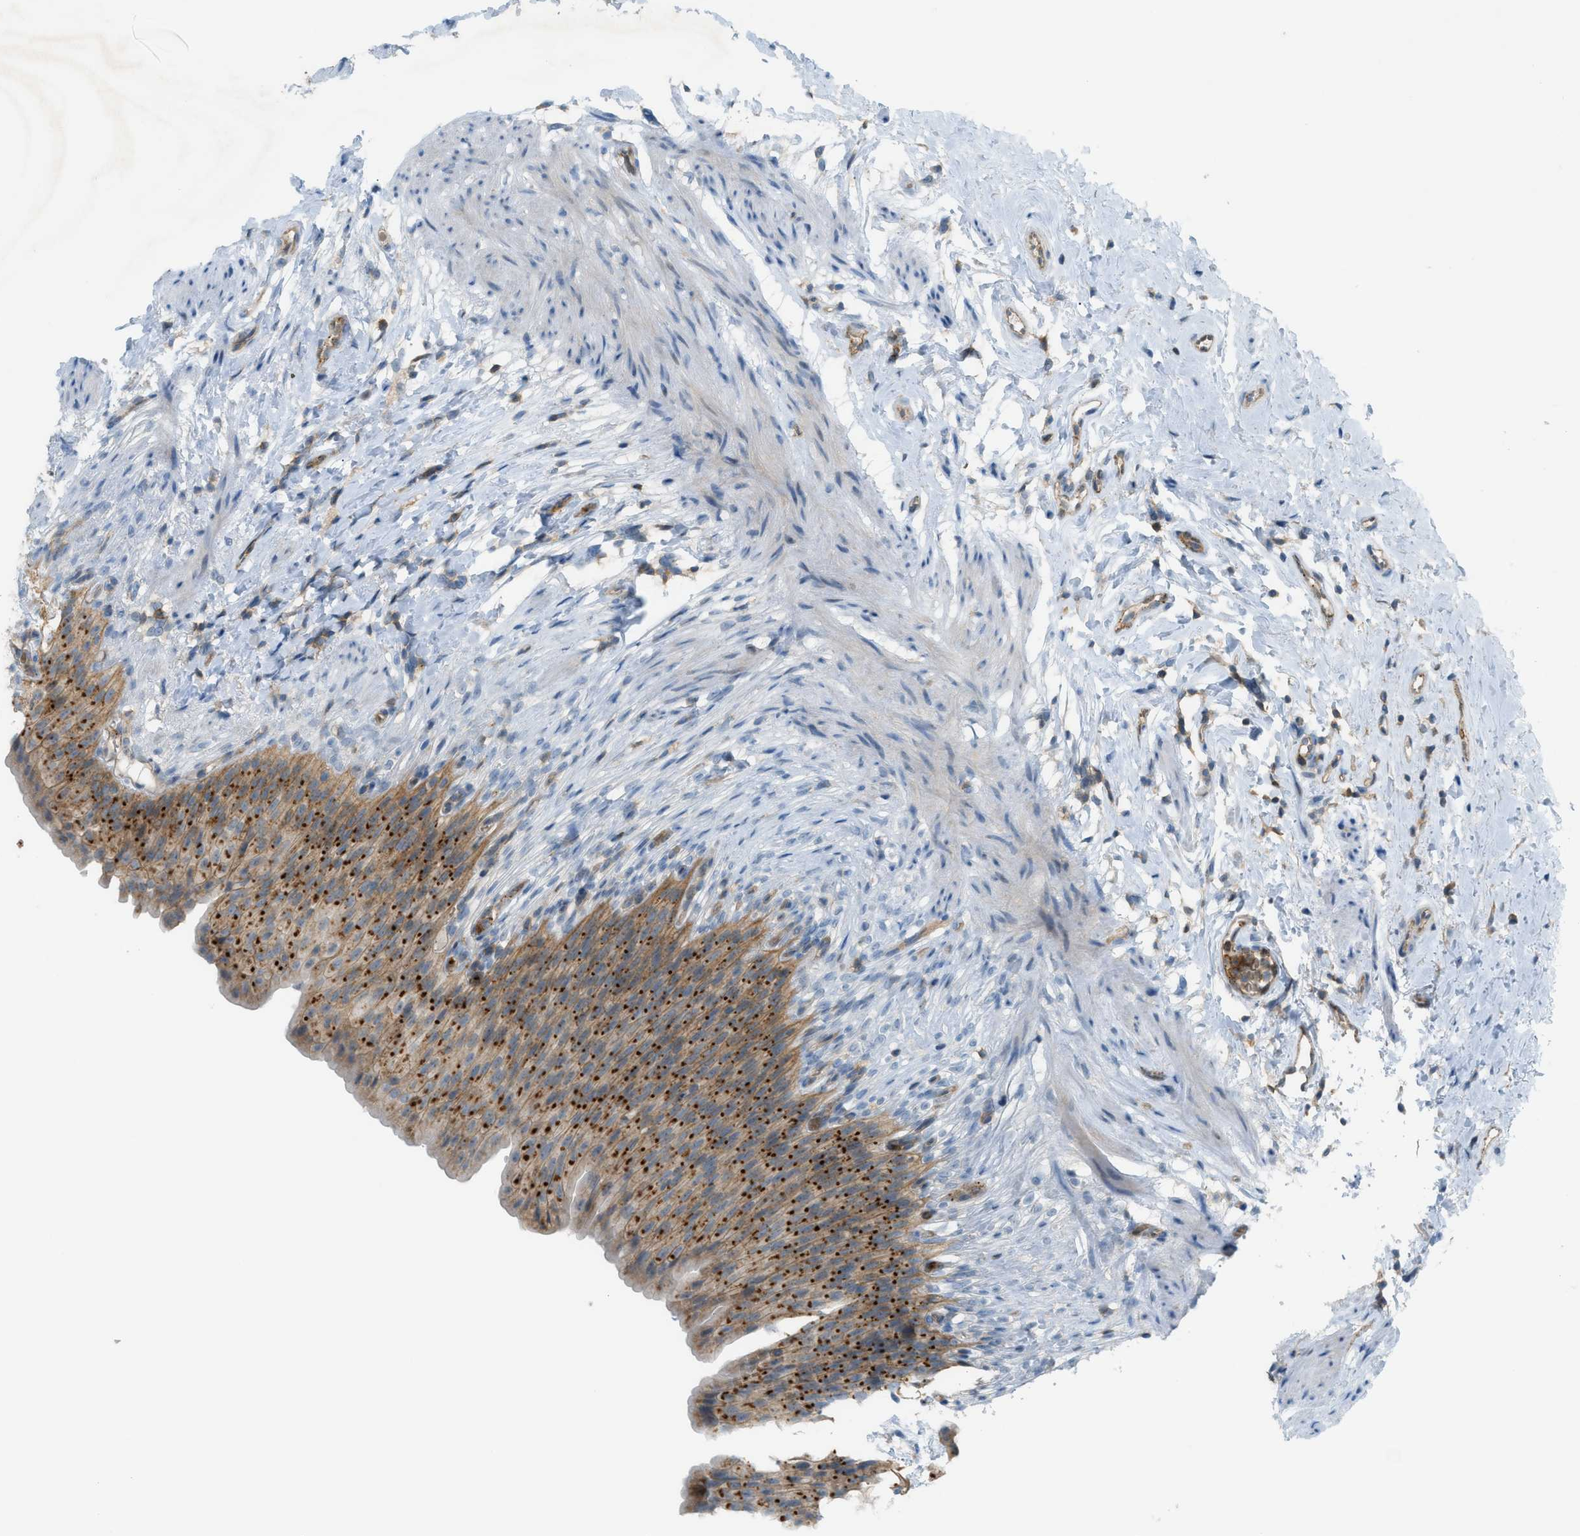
{"staining": {"intensity": "strong", "quantity": "25%-75%", "location": "cytoplasmic/membranous"}, "tissue": "urinary bladder", "cell_type": "Urothelial cells", "image_type": "normal", "snomed": [{"axis": "morphology", "description": "Normal tissue, NOS"}, {"axis": "topography", "description": "Urinary bladder"}], "caption": "A histopathology image showing strong cytoplasmic/membranous expression in about 25%-75% of urothelial cells in normal urinary bladder, as visualized by brown immunohistochemical staining.", "gene": "GRK6", "patient": {"sex": "female", "age": 79}}